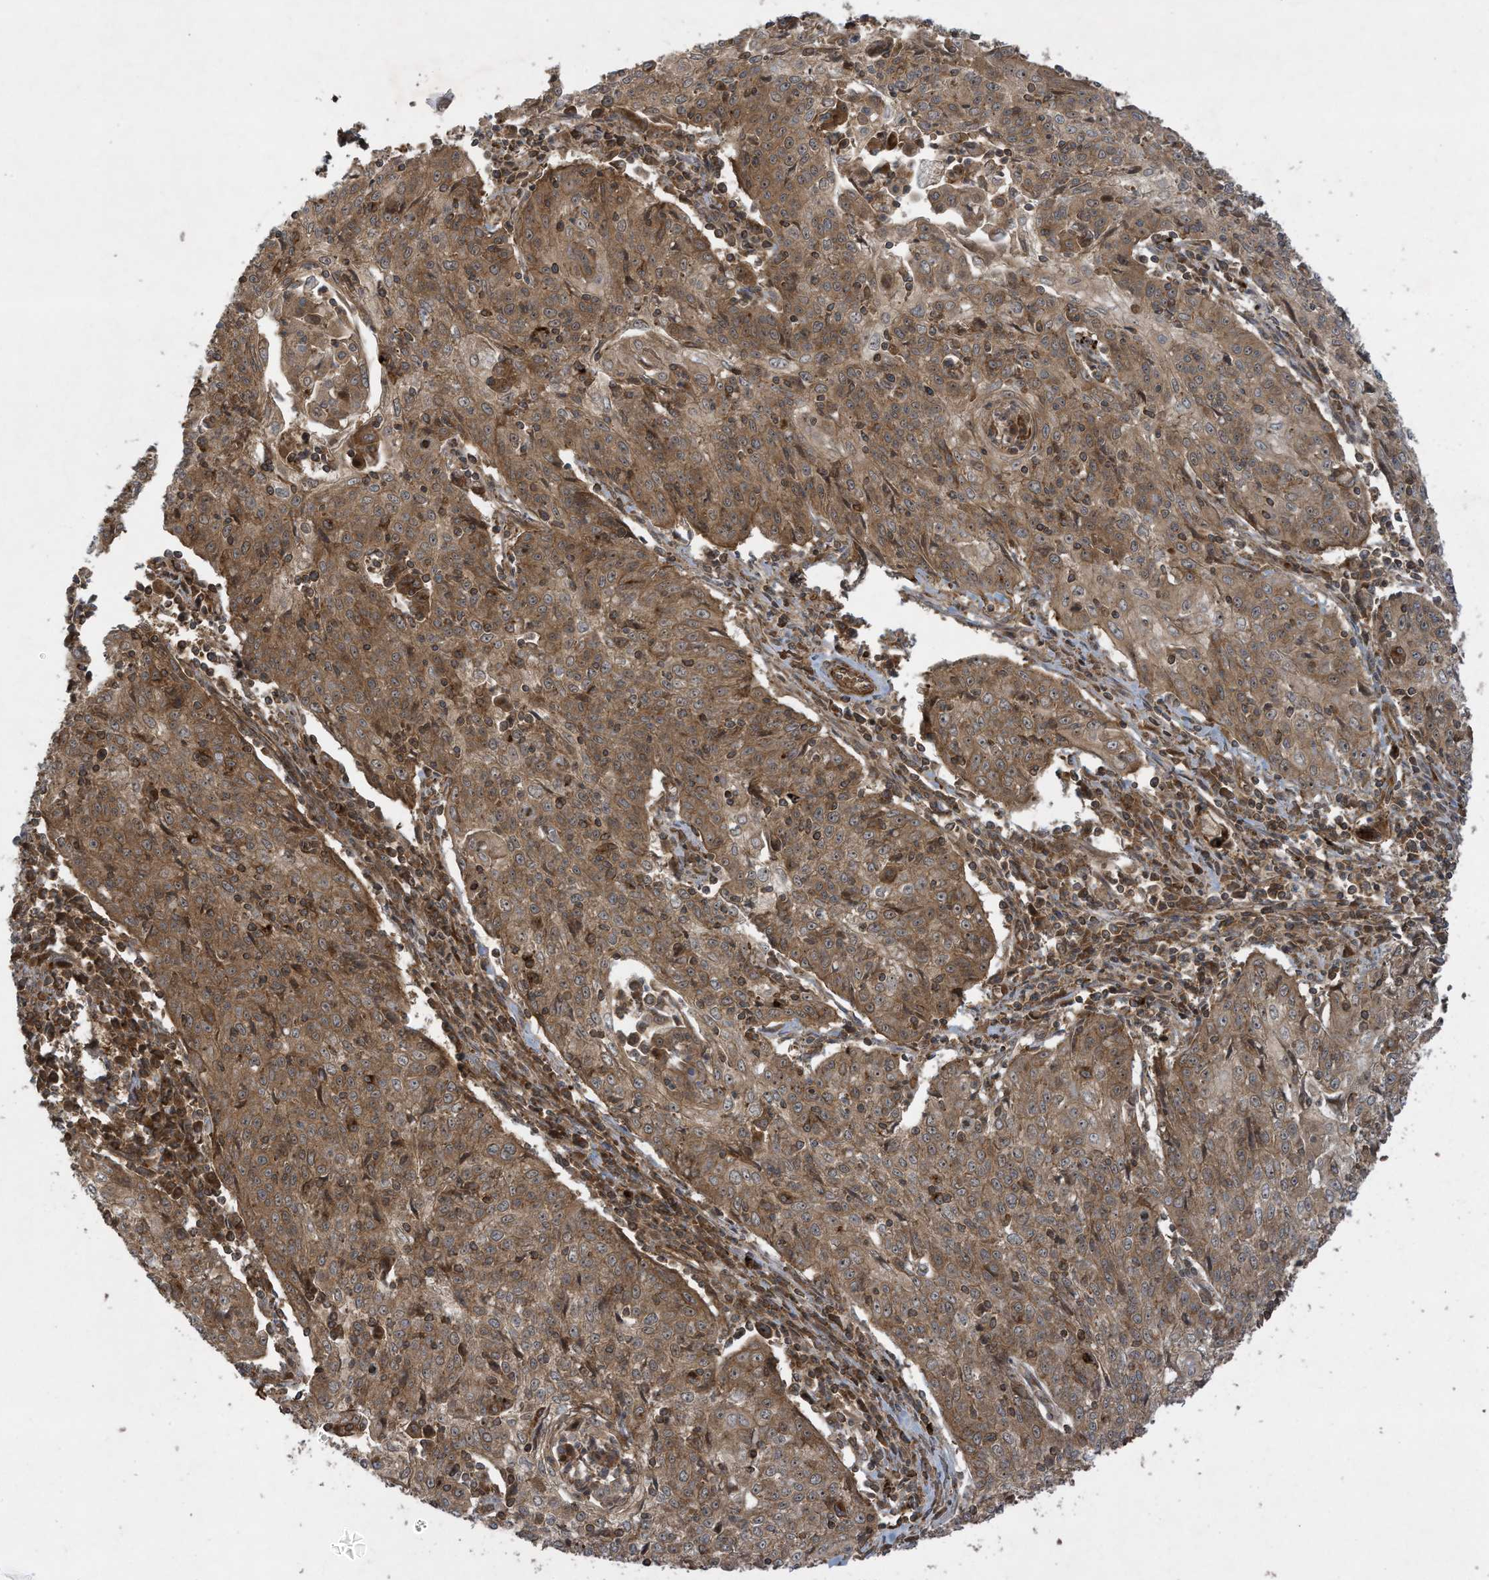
{"staining": {"intensity": "moderate", "quantity": ">75%", "location": "cytoplasmic/membranous"}, "tissue": "cervical cancer", "cell_type": "Tumor cells", "image_type": "cancer", "snomed": [{"axis": "morphology", "description": "Squamous cell carcinoma, NOS"}, {"axis": "topography", "description": "Cervix"}], "caption": "A micrograph of human cervical cancer (squamous cell carcinoma) stained for a protein exhibits moderate cytoplasmic/membranous brown staining in tumor cells.", "gene": "DDIT4", "patient": {"sex": "female", "age": 48}}